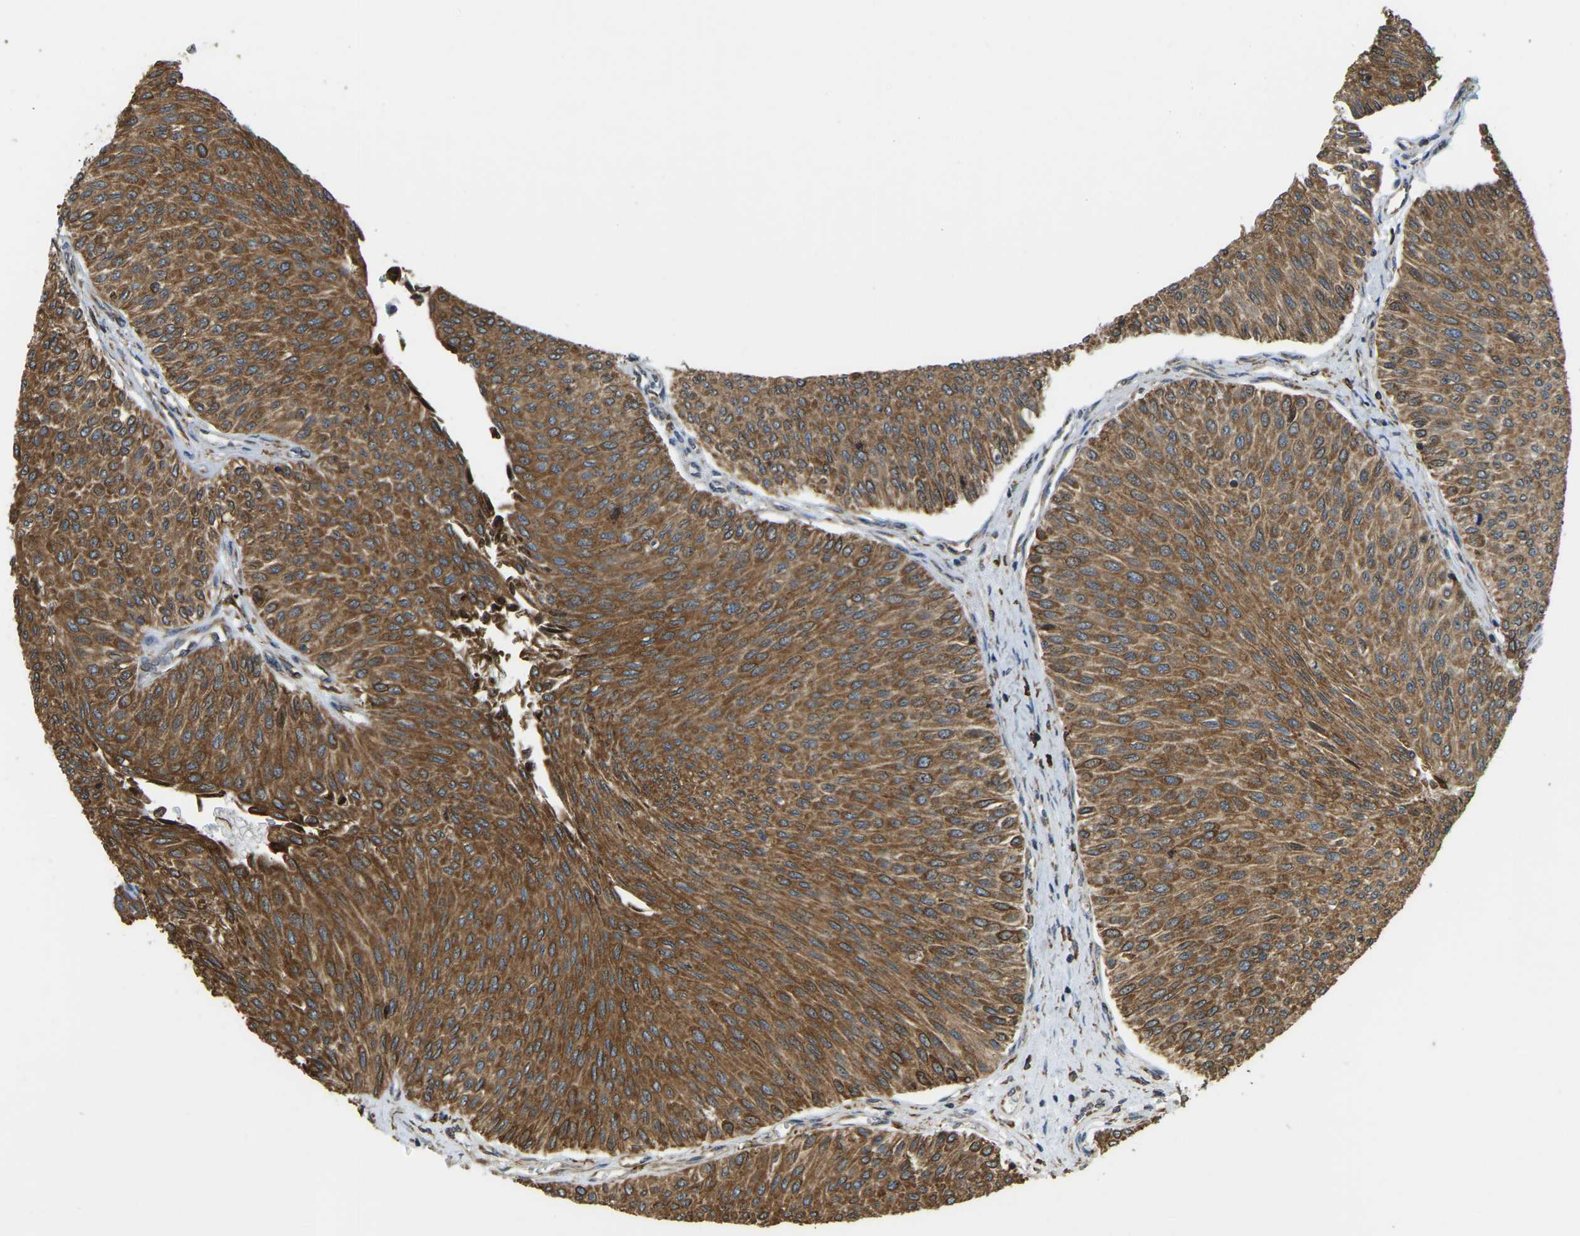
{"staining": {"intensity": "strong", "quantity": ">75%", "location": "cytoplasmic/membranous"}, "tissue": "urothelial cancer", "cell_type": "Tumor cells", "image_type": "cancer", "snomed": [{"axis": "morphology", "description": "Urothelial carcinoma, Low grade"}, {"axis": "topography", "description": "Urinary bladder"}], "caption": "High-power microscopy captured an immunohistochemistry (IHC) histopathology image of low-grade urothelial carcinoma, revealing strong cytoplasmic/membranous staining in approximately >75% of tumor cells.", "gene": "RNF115", "patient": {"sex": "male", "age": 78}}